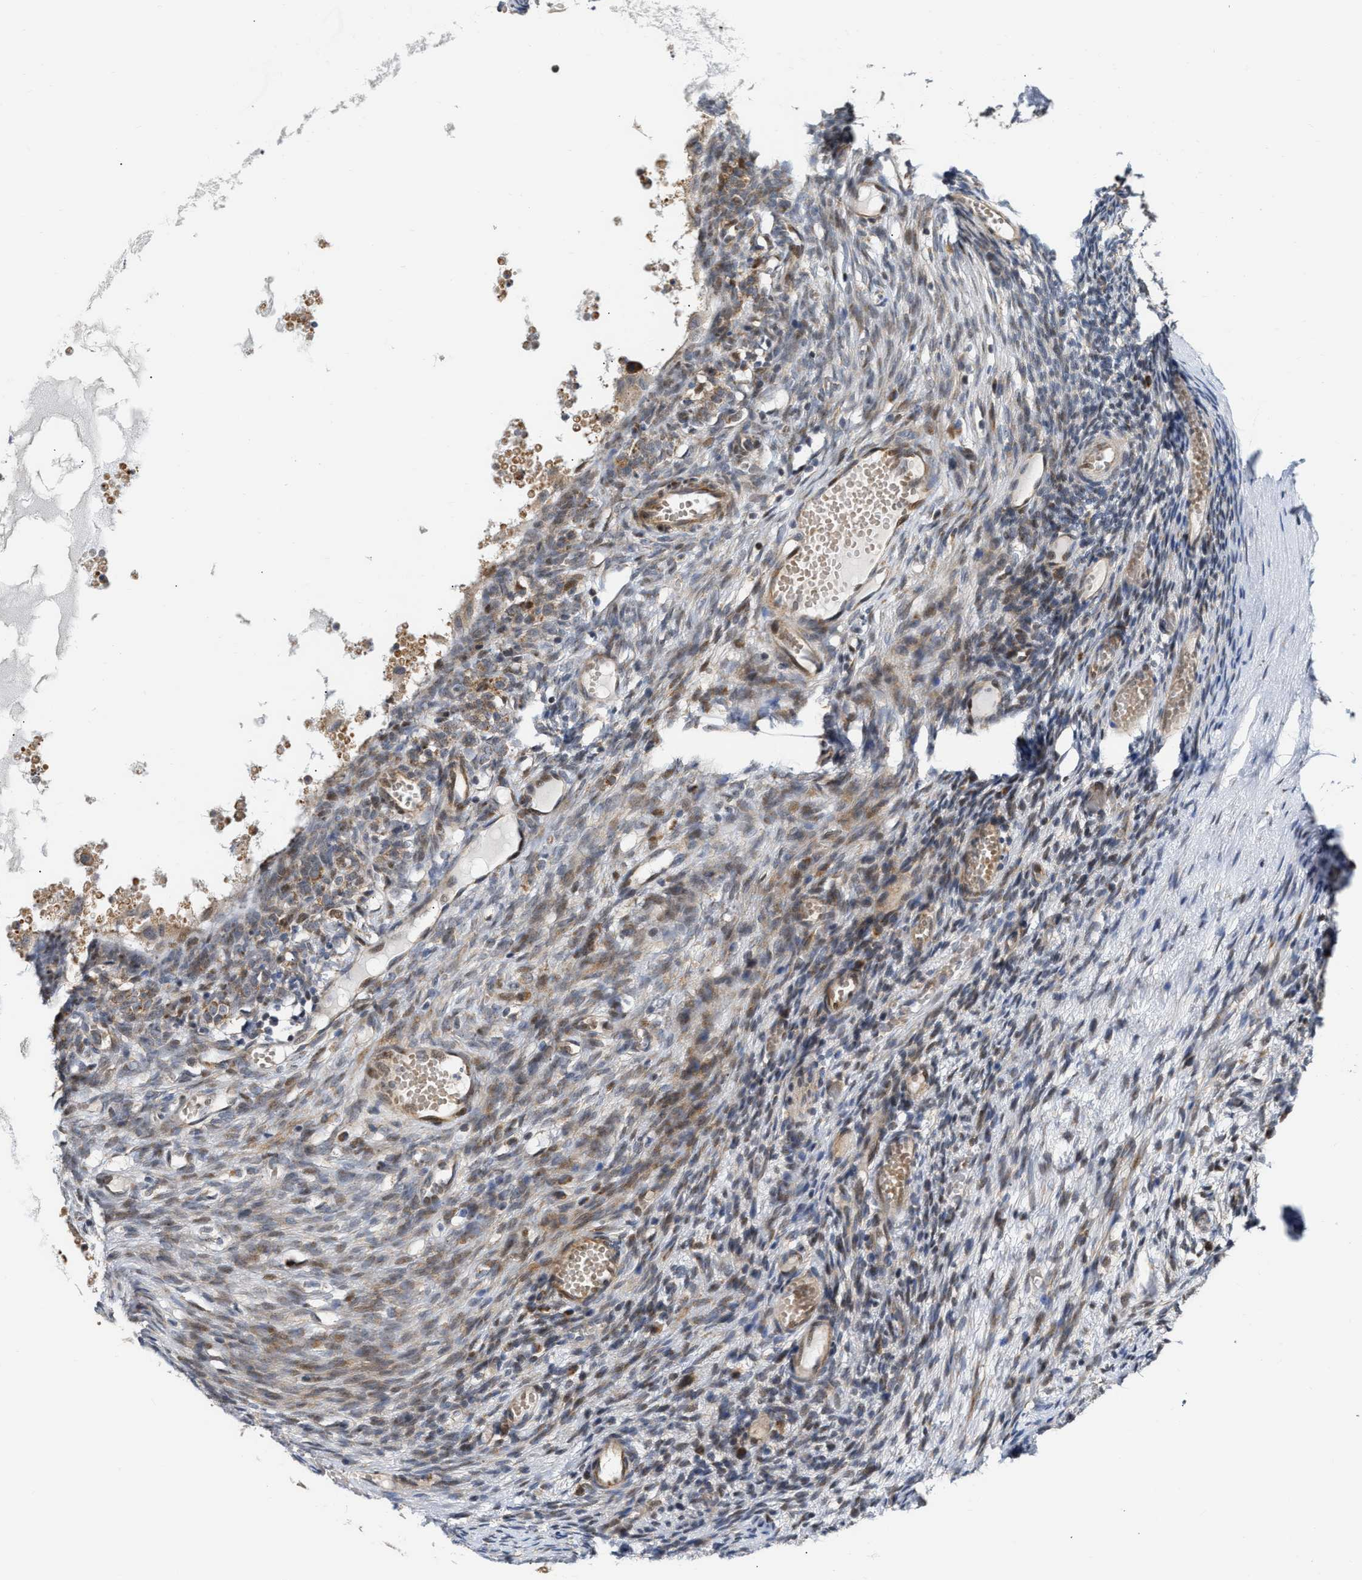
{"staining": {"intensity": "moderate", "quantity": "<25%", "location": "cytoplasmic/membranous"}, "tissue": "ovary", "cell_type": "Ovarian stroma cells", "image_type": "normal", "snomed": [{"axis": "morphology", "description": "Normal tissue, NOS"}, {"axis": "topography", "description": "Ovary"}], "caption": "There is low levels of moderate cytoplasmic/membranous expression in ovarian stroma cells of normal ovary, as demonstrated by immunohistochemical staining (brown color).", "gene": "DEPTOR", "patient": {"sex": "female", "age": 35}}